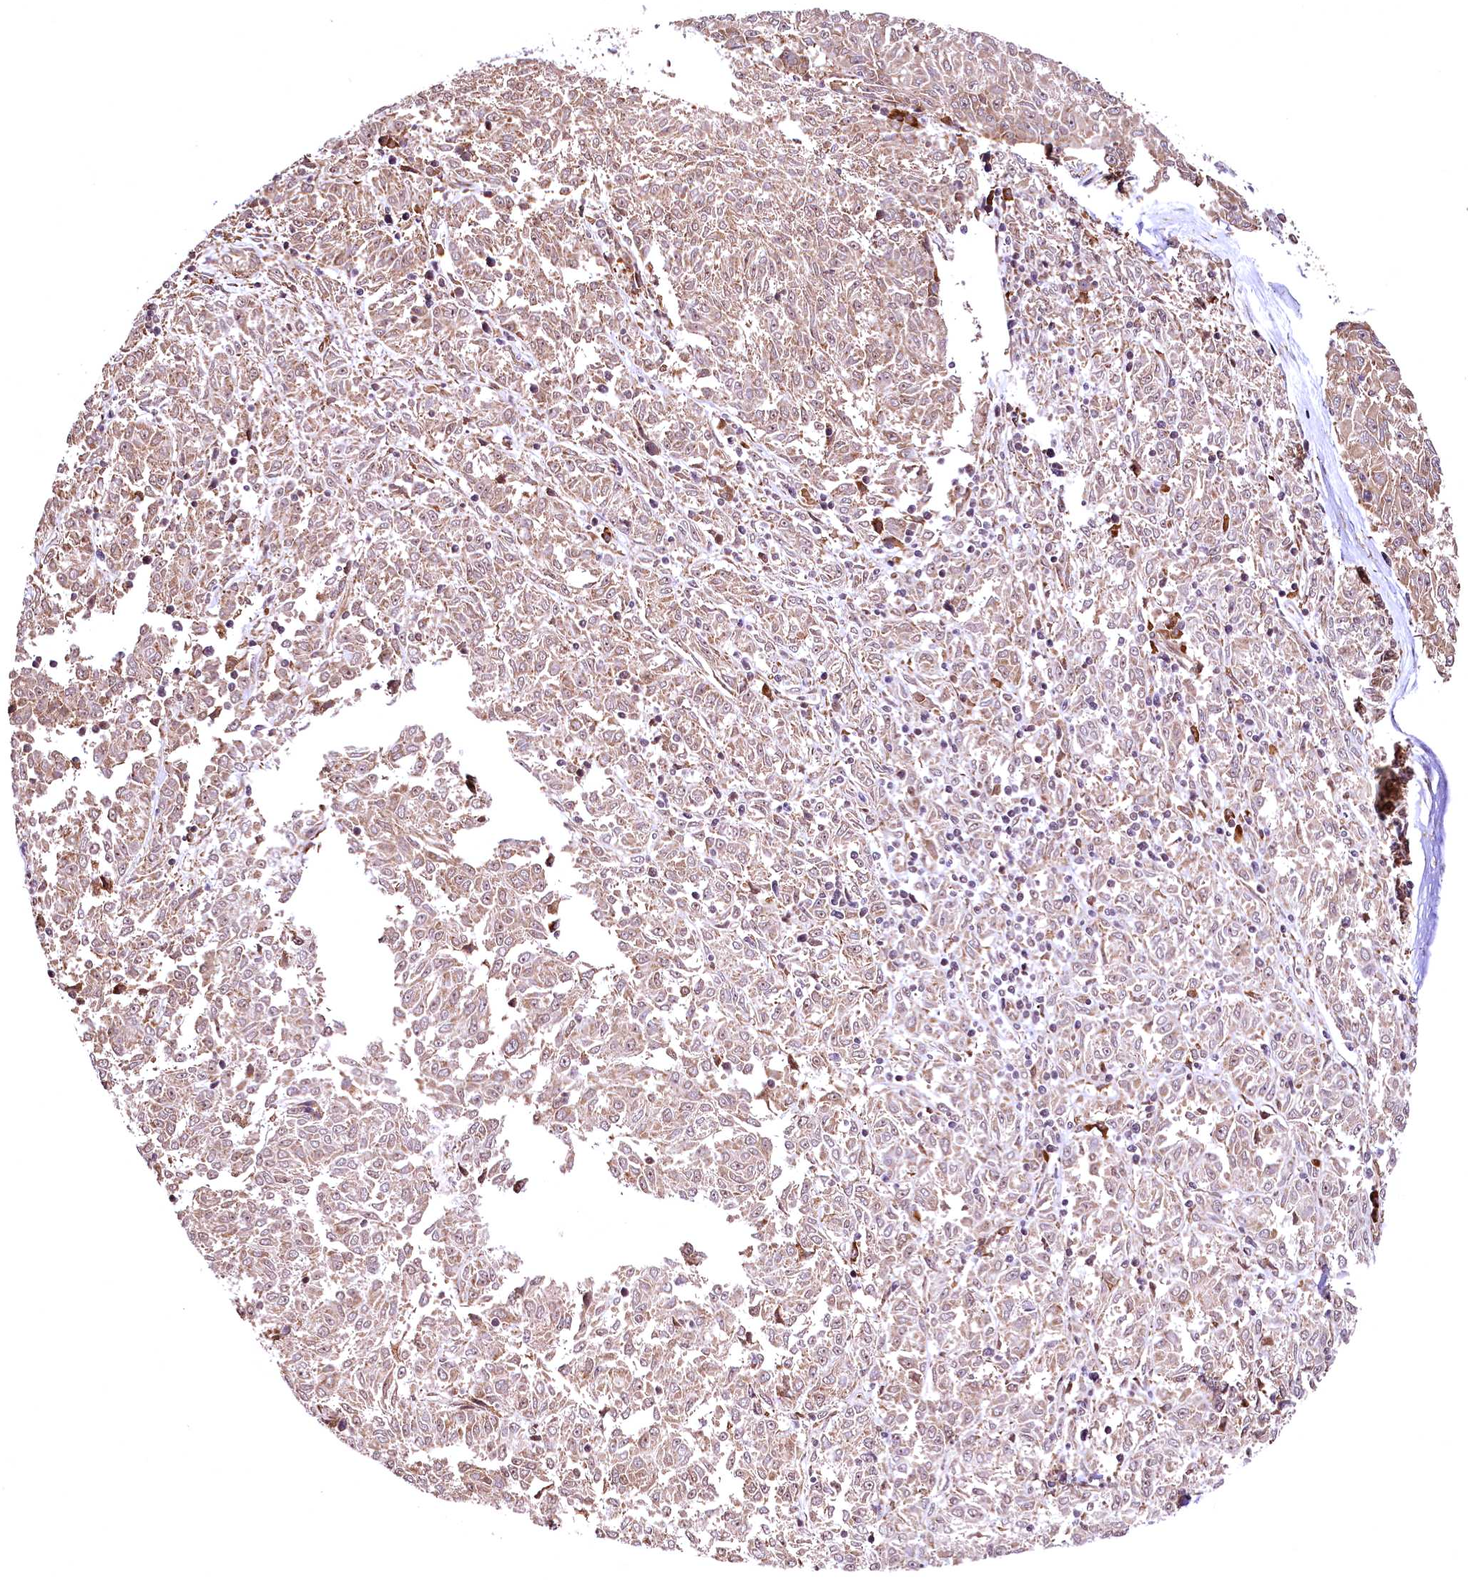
{"staining": {"intensity": "weak", "quantity": "25%-75%", "location": "cytoplasmic/membranous"}, "tissue": "melanoma", "cell_type": "Tumor cells", "image_type": "cancer", "snomed": [{"axis": "morphology", "description": "Malignant melanoma, NOS"}, {"axis": "topography", "description": "Skin"}], "caption": "A brown stain highlights weak cytoplasmic/membranous expression of a protein in melanoma tumor cells. The staining is performed using DAB (3,3'-diaminobenzidine) brown chromogen to label protein expression. The nuclei are counter-stained blue using hematoxylin.", "gene": "PDS5B", "patient": {"sex": "female", "age": 72}}